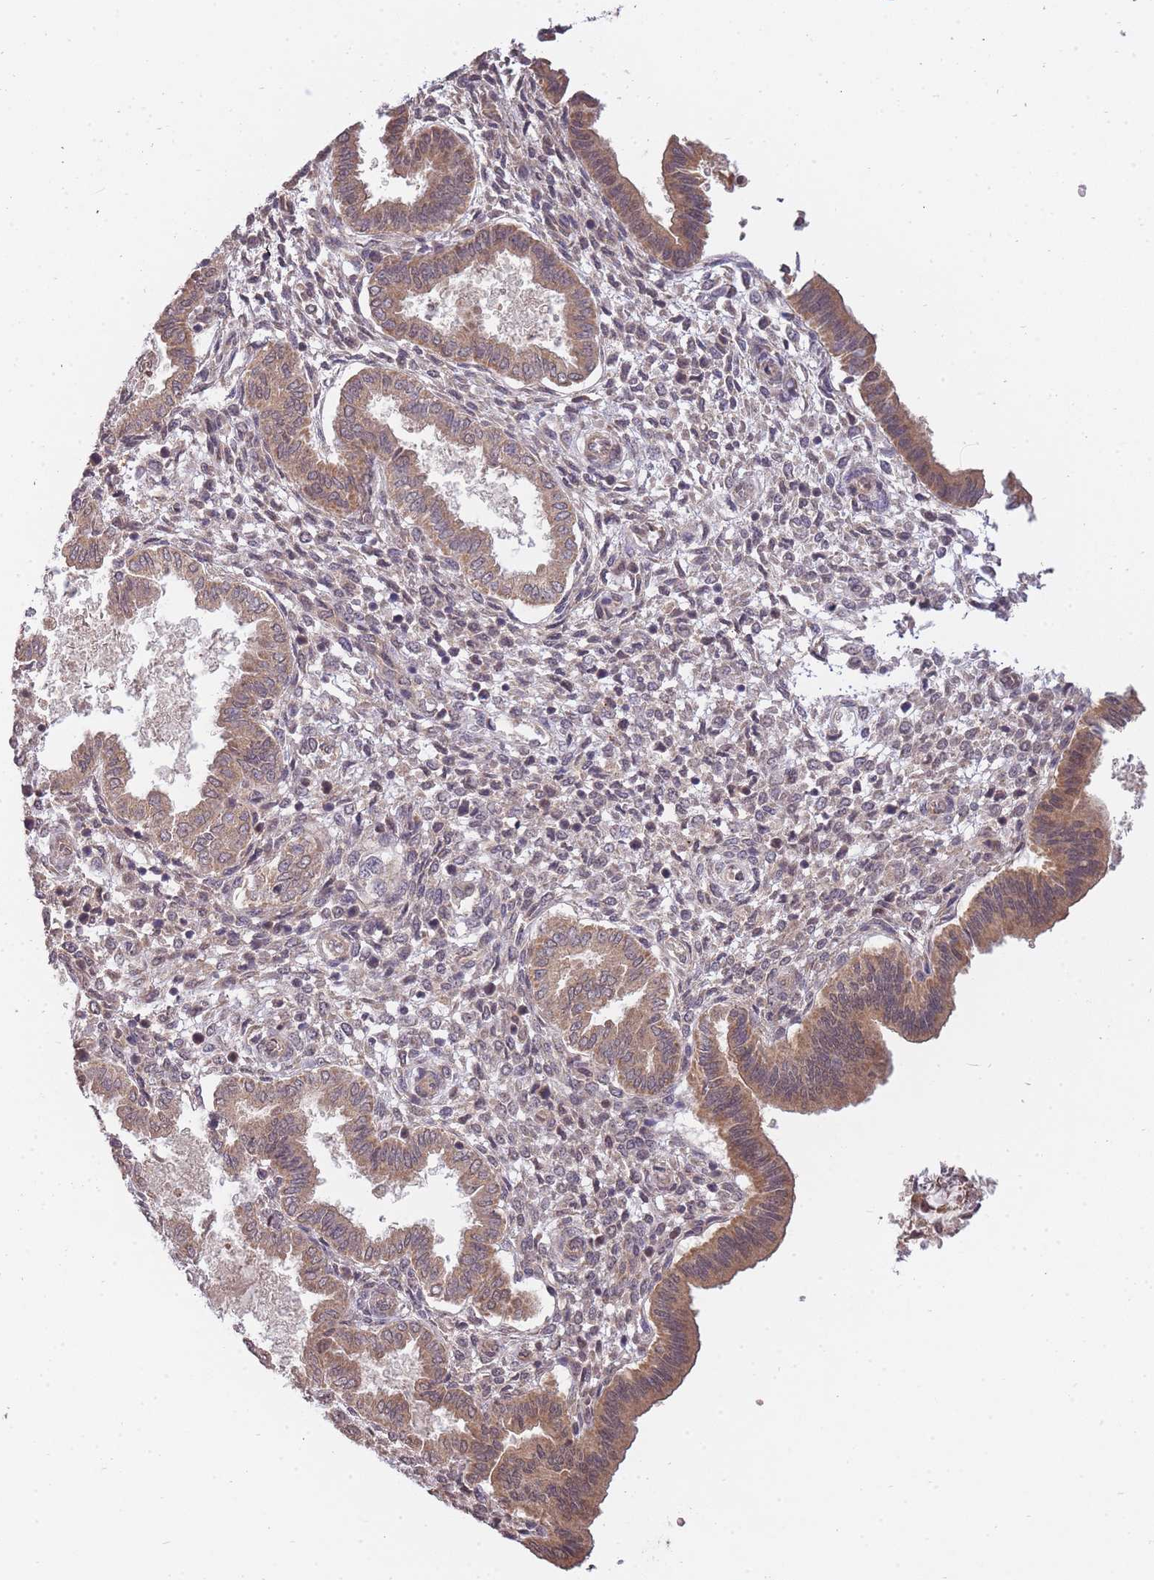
{"staining": {"intensity": "weak", "quantity": "<25%", "location": "cytoplasmic/membranous"}, "tissue": "endometrium", "cell_type": "Cells in endometrial stroma", "image_type": "normal", "snomed": [{"axis": "morphology", "description": "Normal tissue, NOS"}, {"axis": "topography", "description": "Endometrium"}], "caption": "A high-resolution image shows immunohistochemistry staining of unremarkable endometrium, which displays no significant expression in cells in endometrial stroma. Nuclei are stained in blue.", "gene": "SMC6", "patient": {"sex": "female", "age": 24}}